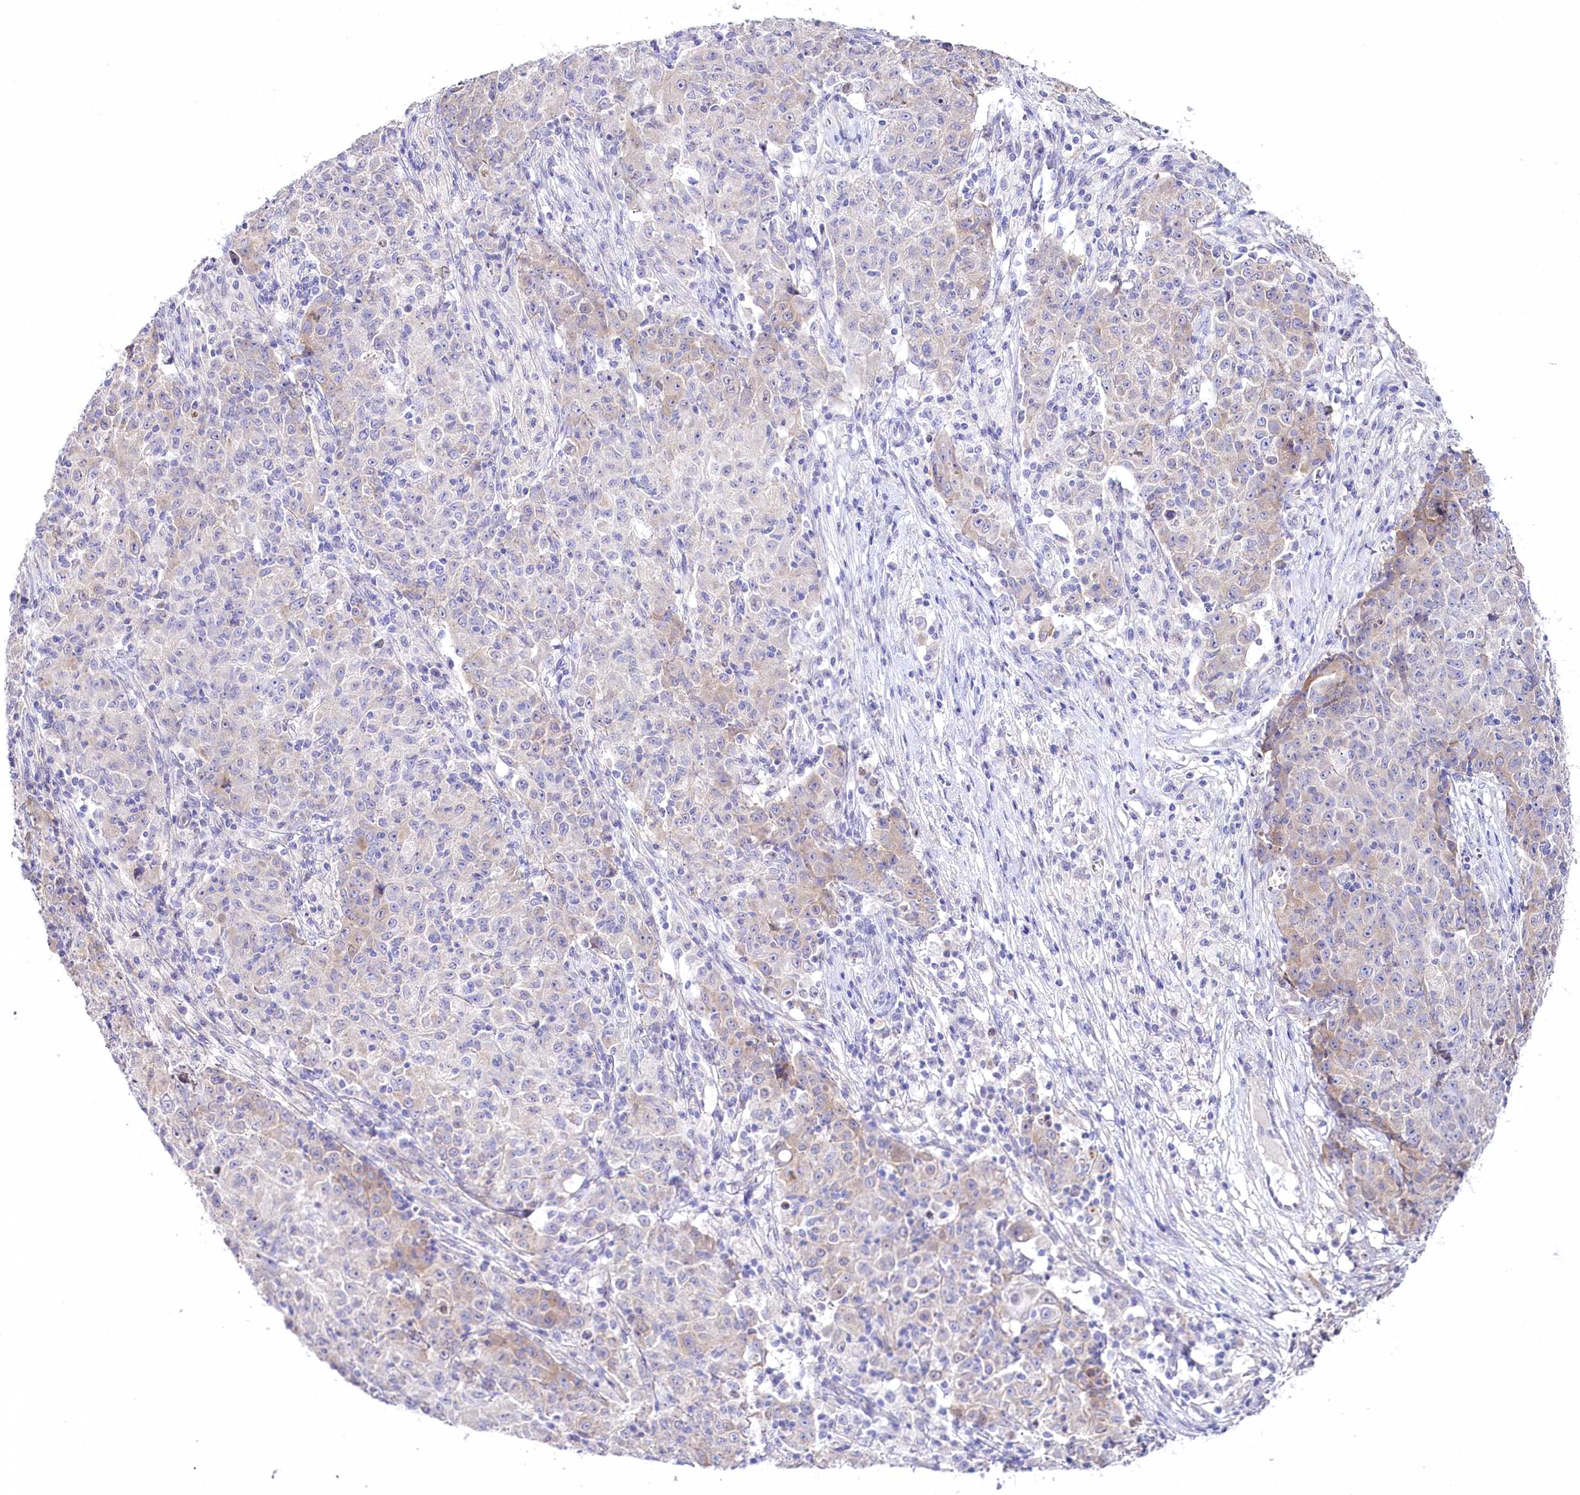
{"staining": {"intensity": "weak", "quantity": "<25%", "location": "cytoplasmic/membranous"}, "tissue": "ovarian cancer", "cell_type": "Tumor cells", "image_type": "cancer", "snomed": [{"axis": "morphology", "description": "Carcinoma, endometroid"}, {"axis": "topography", "description": "Ovary"}], "caption": "Immunohistochemistry (IHC) photomicrograph of neoplastic tissue: human endometroid carcinoma (ovarian) stained with DAB displays no significant protein expression in tumor cells.", "gene": "MYOZ1", "patient": {"sex": "female", "age": 42}}